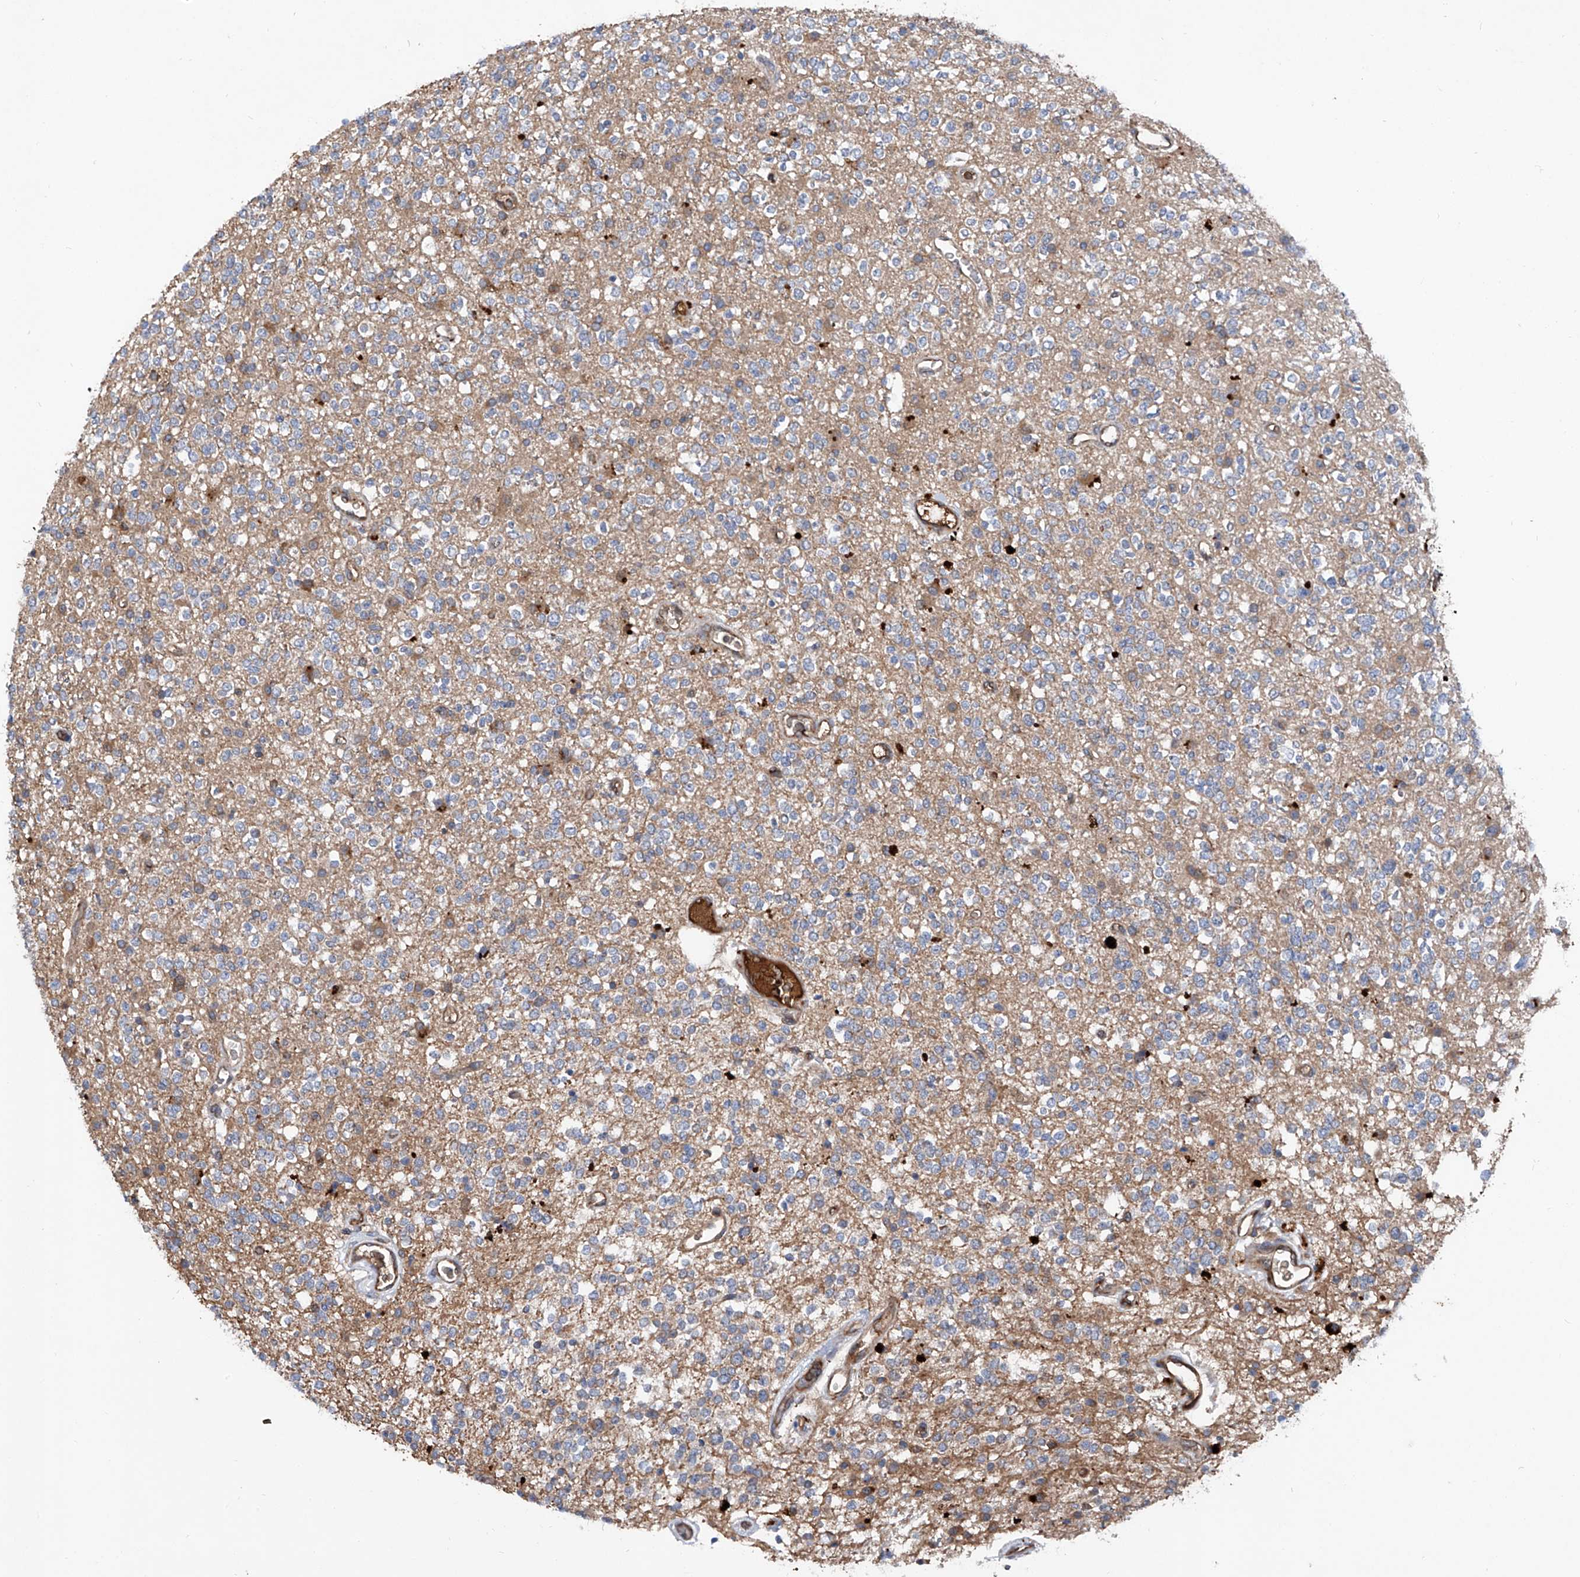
{"staining": {"intensity": "negative", "quantity": "none", "location": "none"}, "tissue": "glioma", "cell_type": "Tumor cells", "image_type": "cancer", "snomed": [{"axis": "morphology", "description": "Glioma, malignant, High grade"}, {"axis": "topography", "description": "Brain"}], "caption": "Glioma was stained to show a protein in brown. There is no significant expression in tumor cells. (DAB (3,3'-diaminobenzidine) immunohistochemistry, high magnification).", "gene": "ASCC3", "patient": {"sex": "male", "age": 34}}